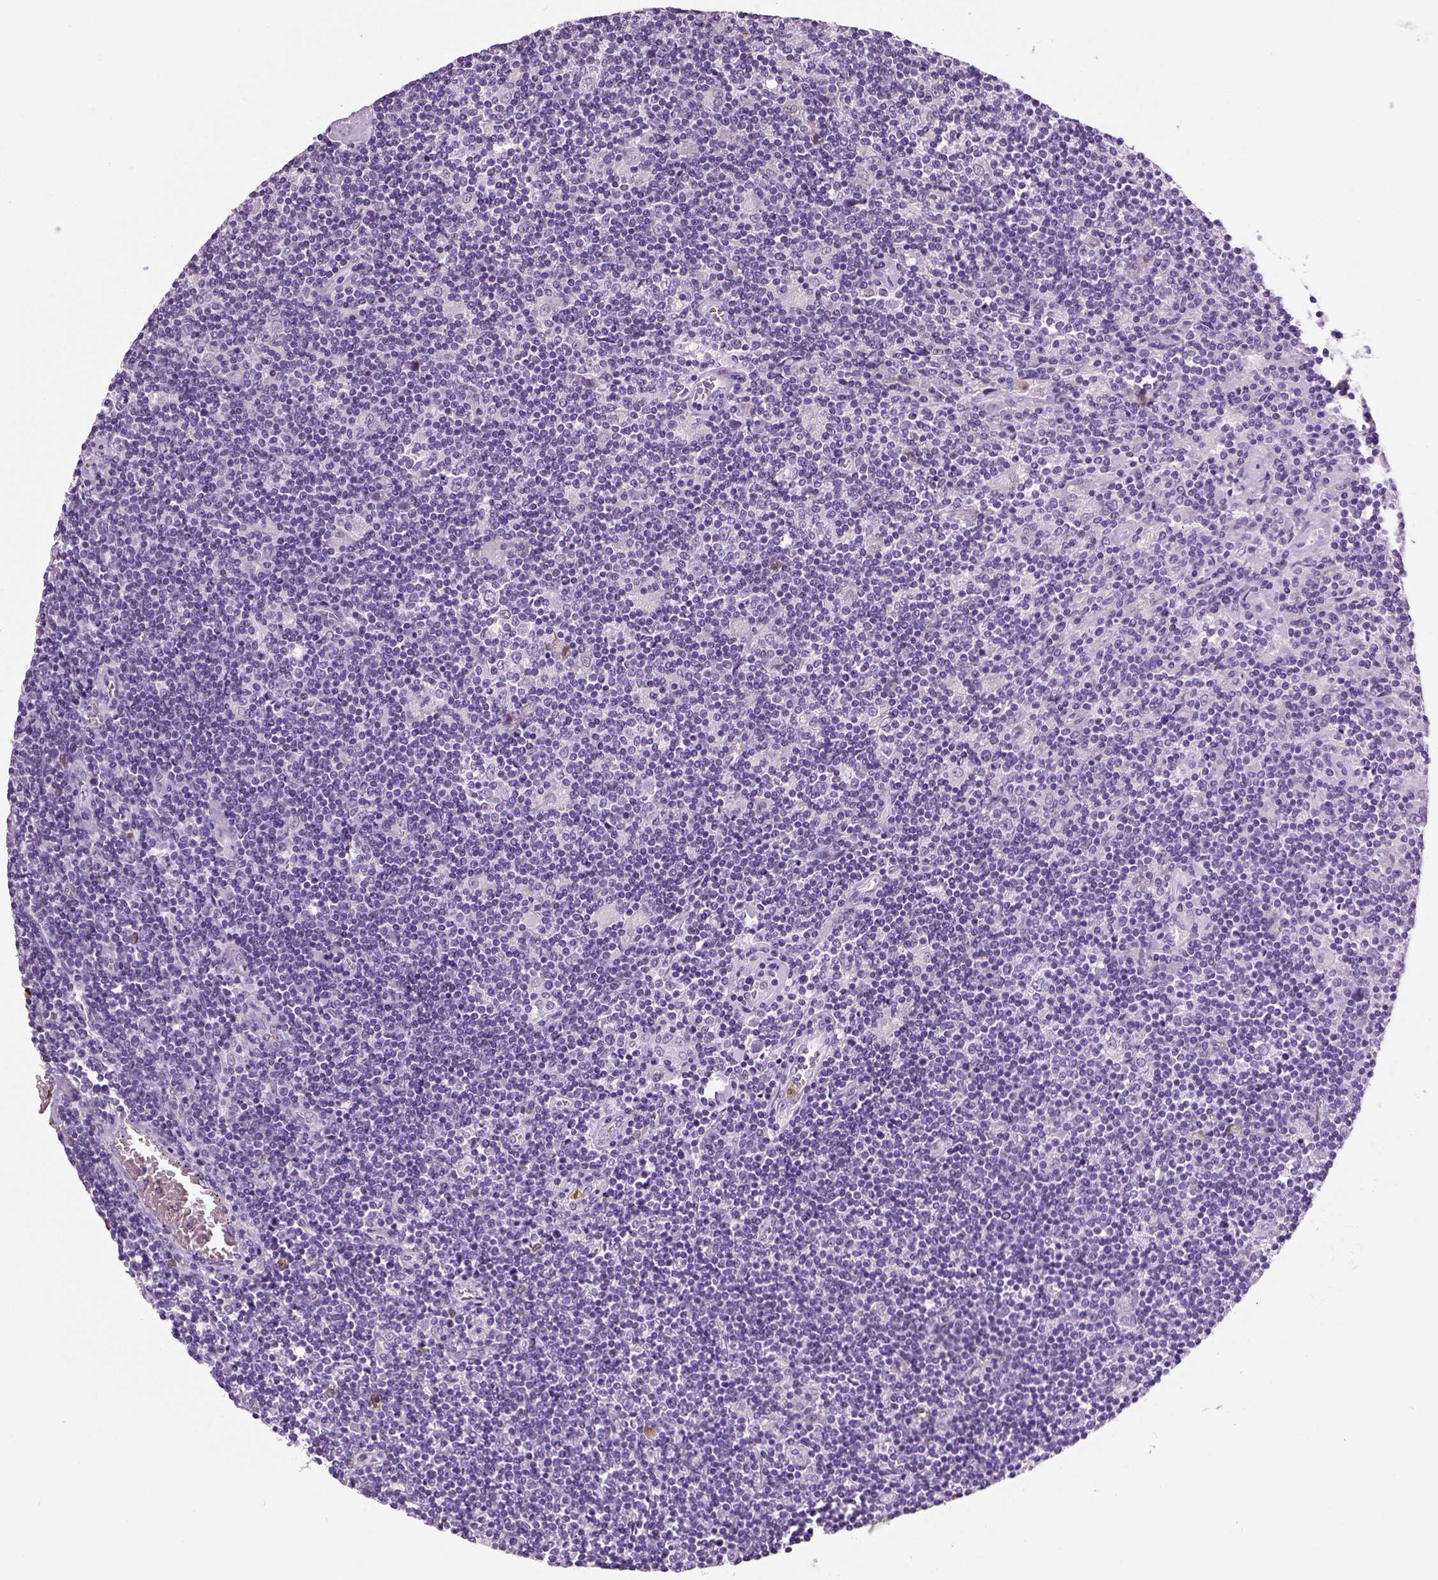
{"staining": {"intensity": "negative", "quantity": "none", "location": "none"}, "tissue": "lymphoma", "cell_type": "Tumor cells", "image_type": "cancer", "snomed": [{"axis": "morphology", "description": "Hodgkin's disease, NOS"}, {"axis": "topography", "description": "Lymph node"}], "caption": "A high-resolution photomicrograph shows immunohistochemistry staining of Hodgkin's disease, which demonstrates no significant positivity in tumor cells. The staining was performed using DAB to visualize the protein expression in brown, while the nuclei were stained in blue with hematoxylin (Magnification: 20x).", "gene": "NECAB2", "patient": {"sex": "male", "age": 40}}